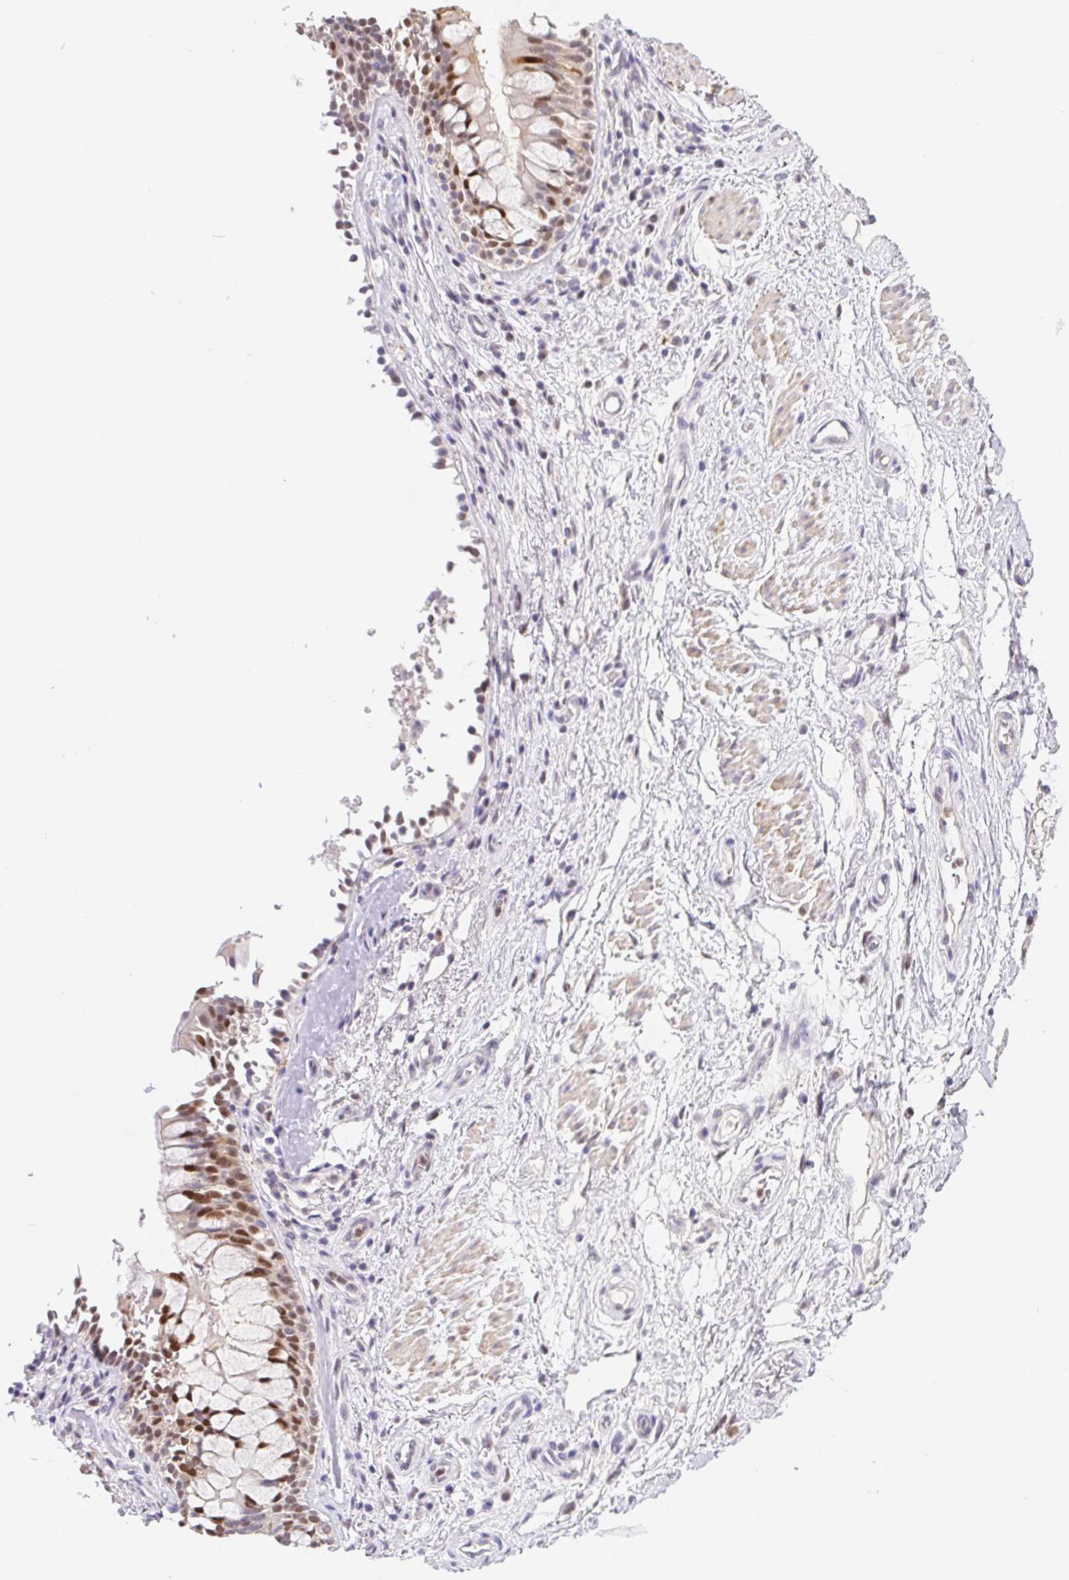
{"staining": {"intensity": "moderate", "quantity": "25%-75%", "location": "nuclear"}, "tissue": "soft tissue", "cell_type": "Chondrocytes", "image_type": "normal", "snomed": [{"axis": "morphology", "description": "Normal tissue, NOS"}, {"axis": "topography", "description": "Cartilage tissue"}, {"axis": "topography", "description": "Bronchus"}], "caption": "The immunohistochemical stain shows moderate nuclear staining in chondrocytes of normal soft tissue.", "gene": "L3MBTL4", "patient": {"sex": "male", "age": 64}}